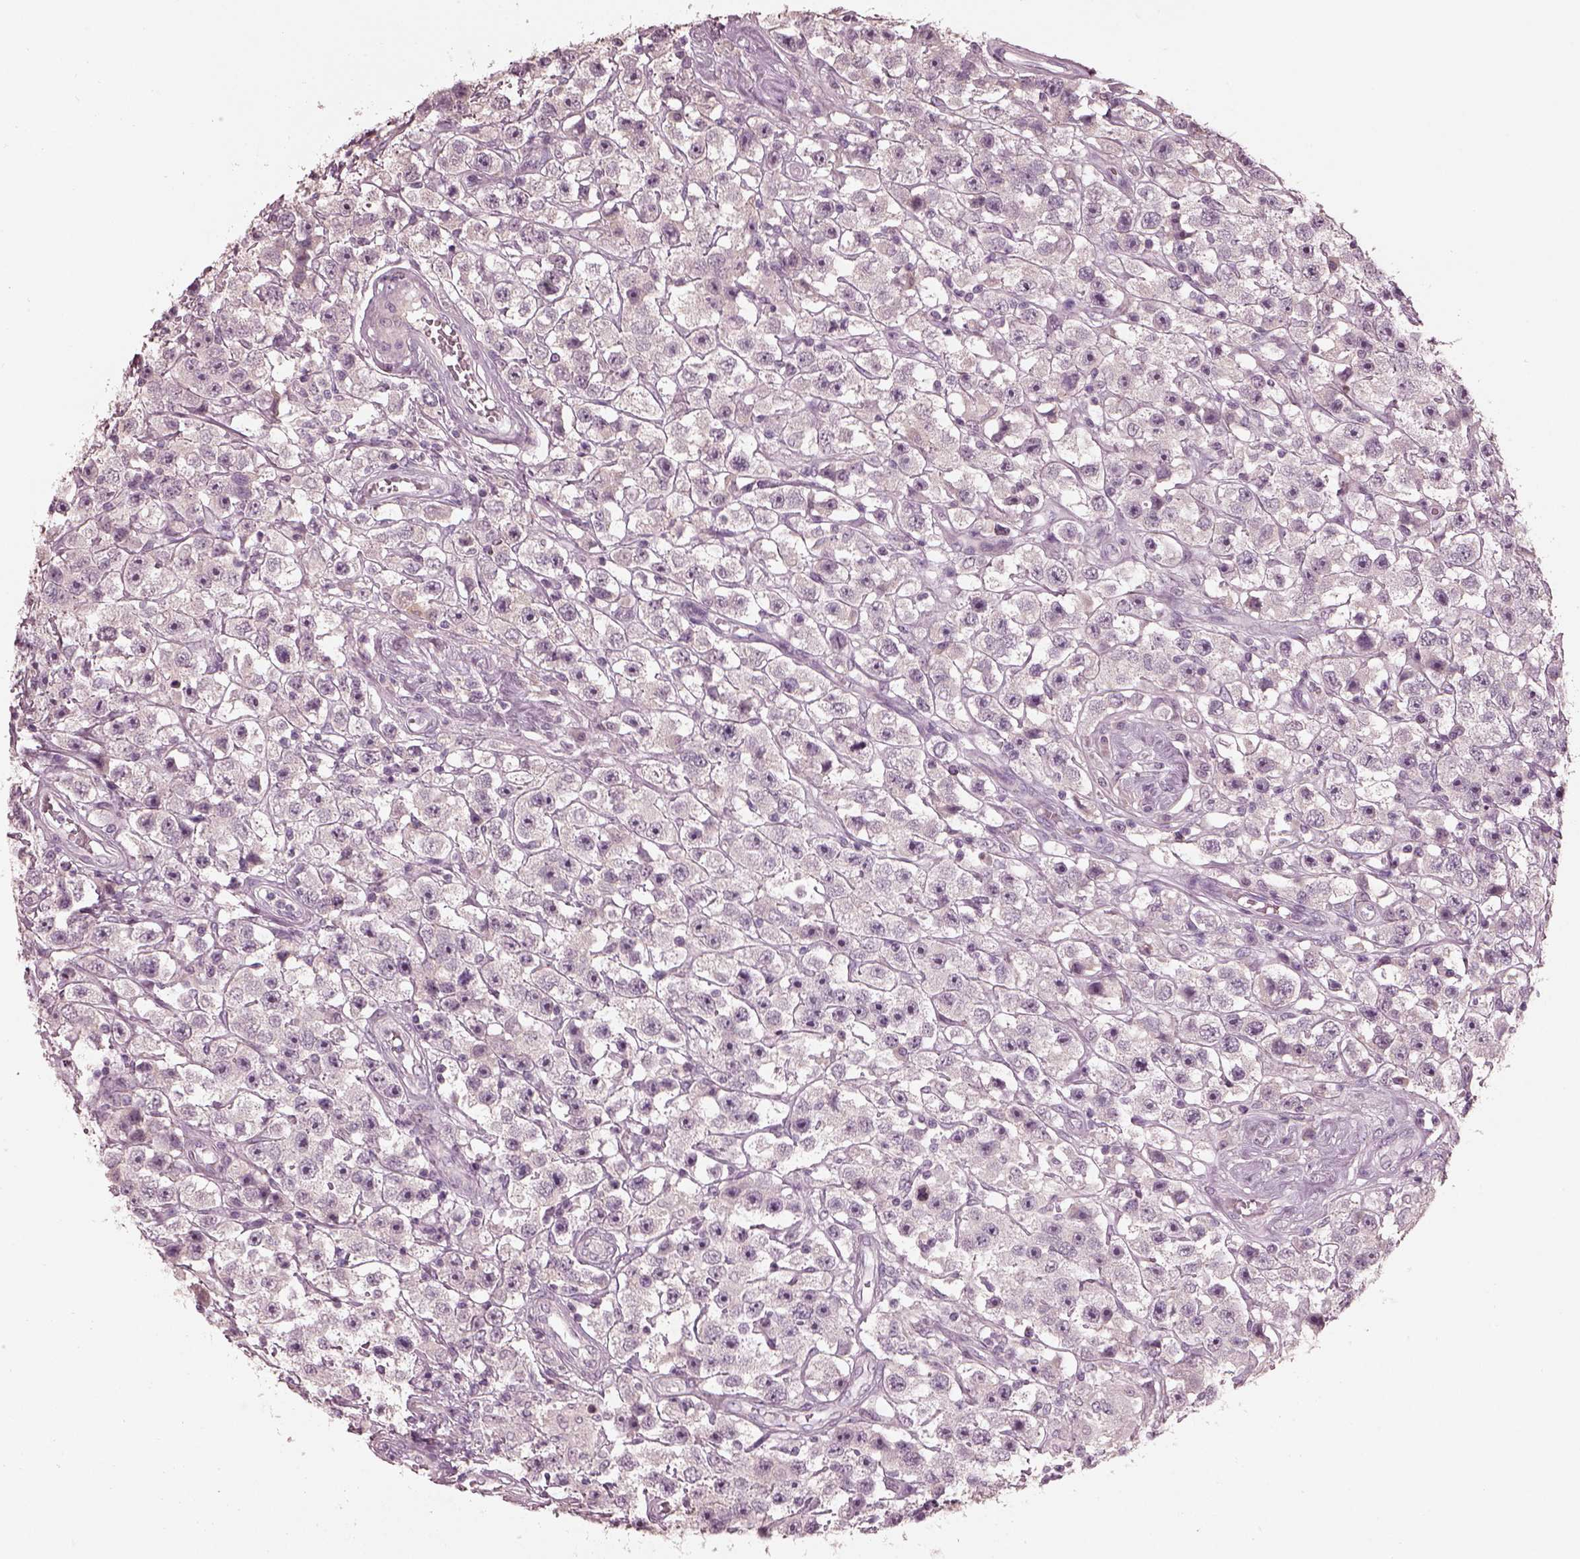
{"staining": {"intensity": "negative", "quantity": "none", "location": "none"}, "tissue": "testis cancer", "cell_type": "Tumor cells", "image_type": "cancer", "snomed": [{"axis": "morphology", "description": "Seminoma, NOS"}, {"axis": "topography", "description": "Testis"}], "caption": "There is no significant positivity in tumor cells of testis cancer (seminoma).", "gene": "OPTC", "patient": {"sex": "male", "age": 45}}